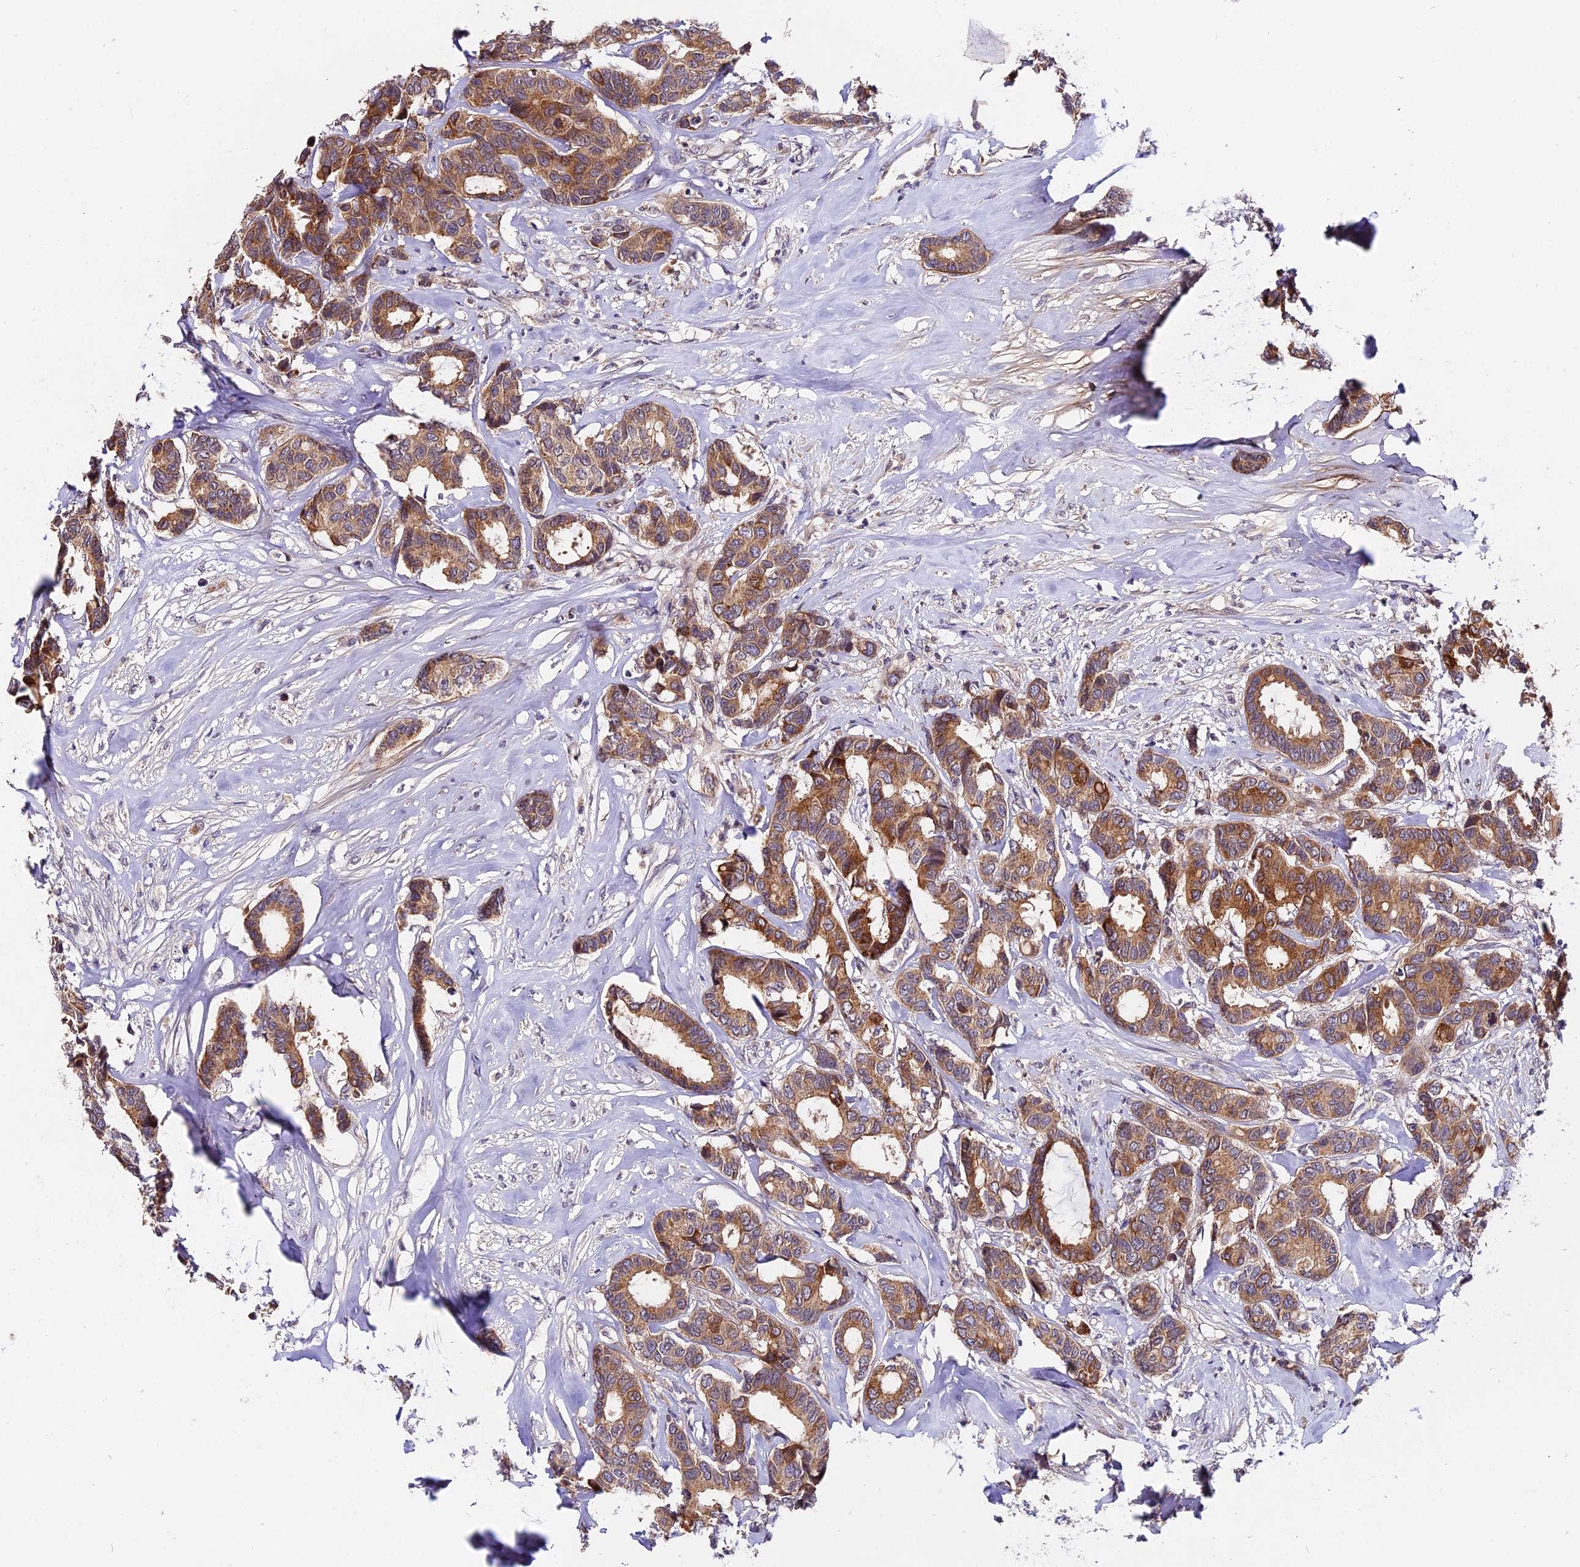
{"staining": {"intensity": "moderate", "quantity": ">75%", "location": "cytoplasmic/membranous"}, "tissue": "breast cancer", "cell_type": "Tumor cells", "image_type": "cancer", "snomed": [{"axis": "morphology", "description": "Duct carcinoma"}, {"axis": "topography", "description": "Breast"}], "caption": "Protein expression analysis of breast cancer demonstrates moderate cytoplasmic/membranous staining in approximately >75% of tumor cells. The staining was performed using DAB to visualize the protein expression in brown, while the nuclei were stained in blue with hematoxylin (Magnification: 20x).", "gene": "TRMT1", "patient": {"sex": "female", "age": 87}}